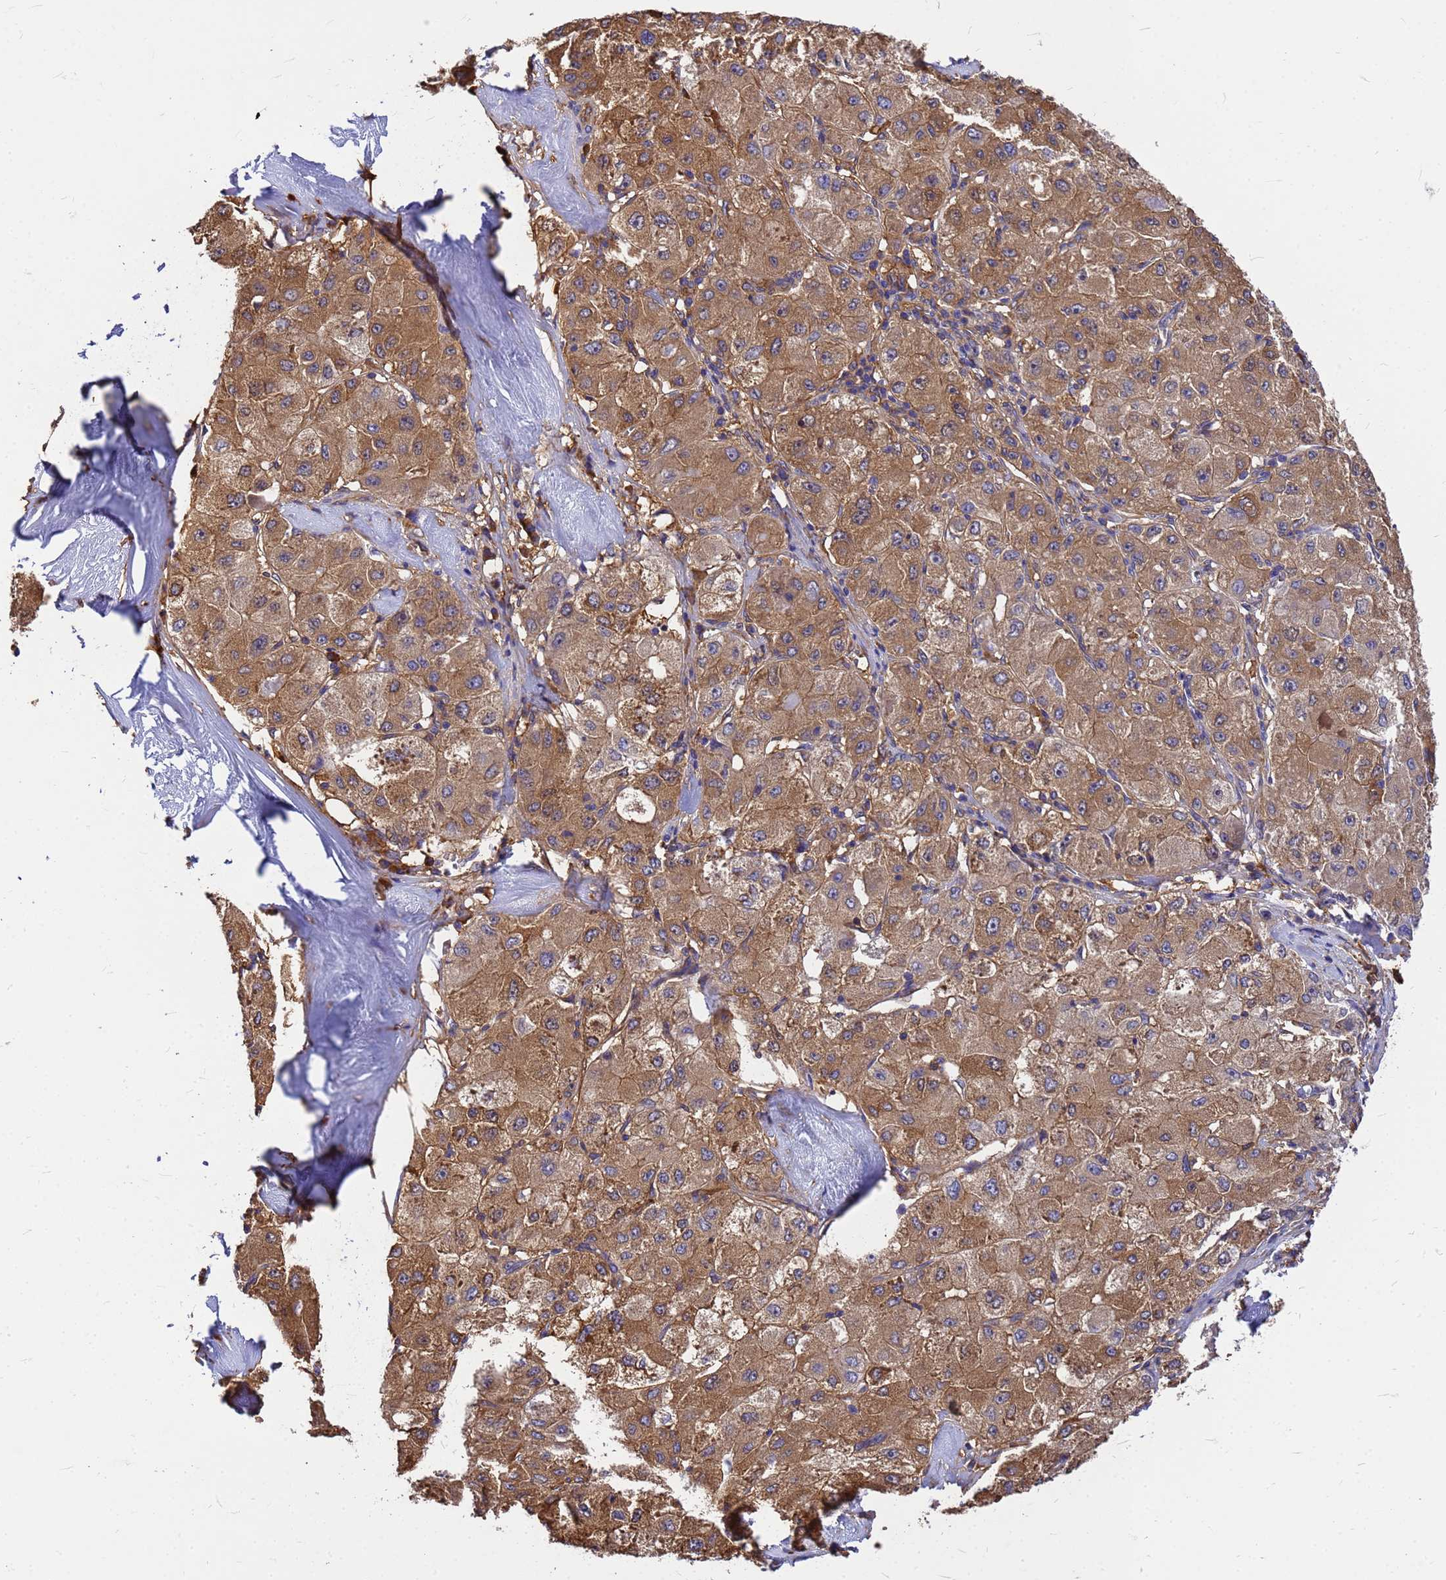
{"staining": {"intensity": "moderate", "quantity": ">75%", "location": "cytoplasmic/membranous"}, "tissue": "liver cancer", "cell_type": "Tumor cells", "image_type": "cancer", "snomed": [{"axis": "morphology", "description": "Carcinoma, Hepatocellular, NOS"}, {"axis": "topography", "description": "Liver"}], "caption": "Protein staining demonstrates moderate cytoplasmic/membranous staining in approximately >75% of tumor cells in hepatocellular carcinoma (liver). The protein of interest is shown in brown color, while the nuclei are stained blue.", "gene": "GID4", "patient": {"sex": "male", "age": 80}}